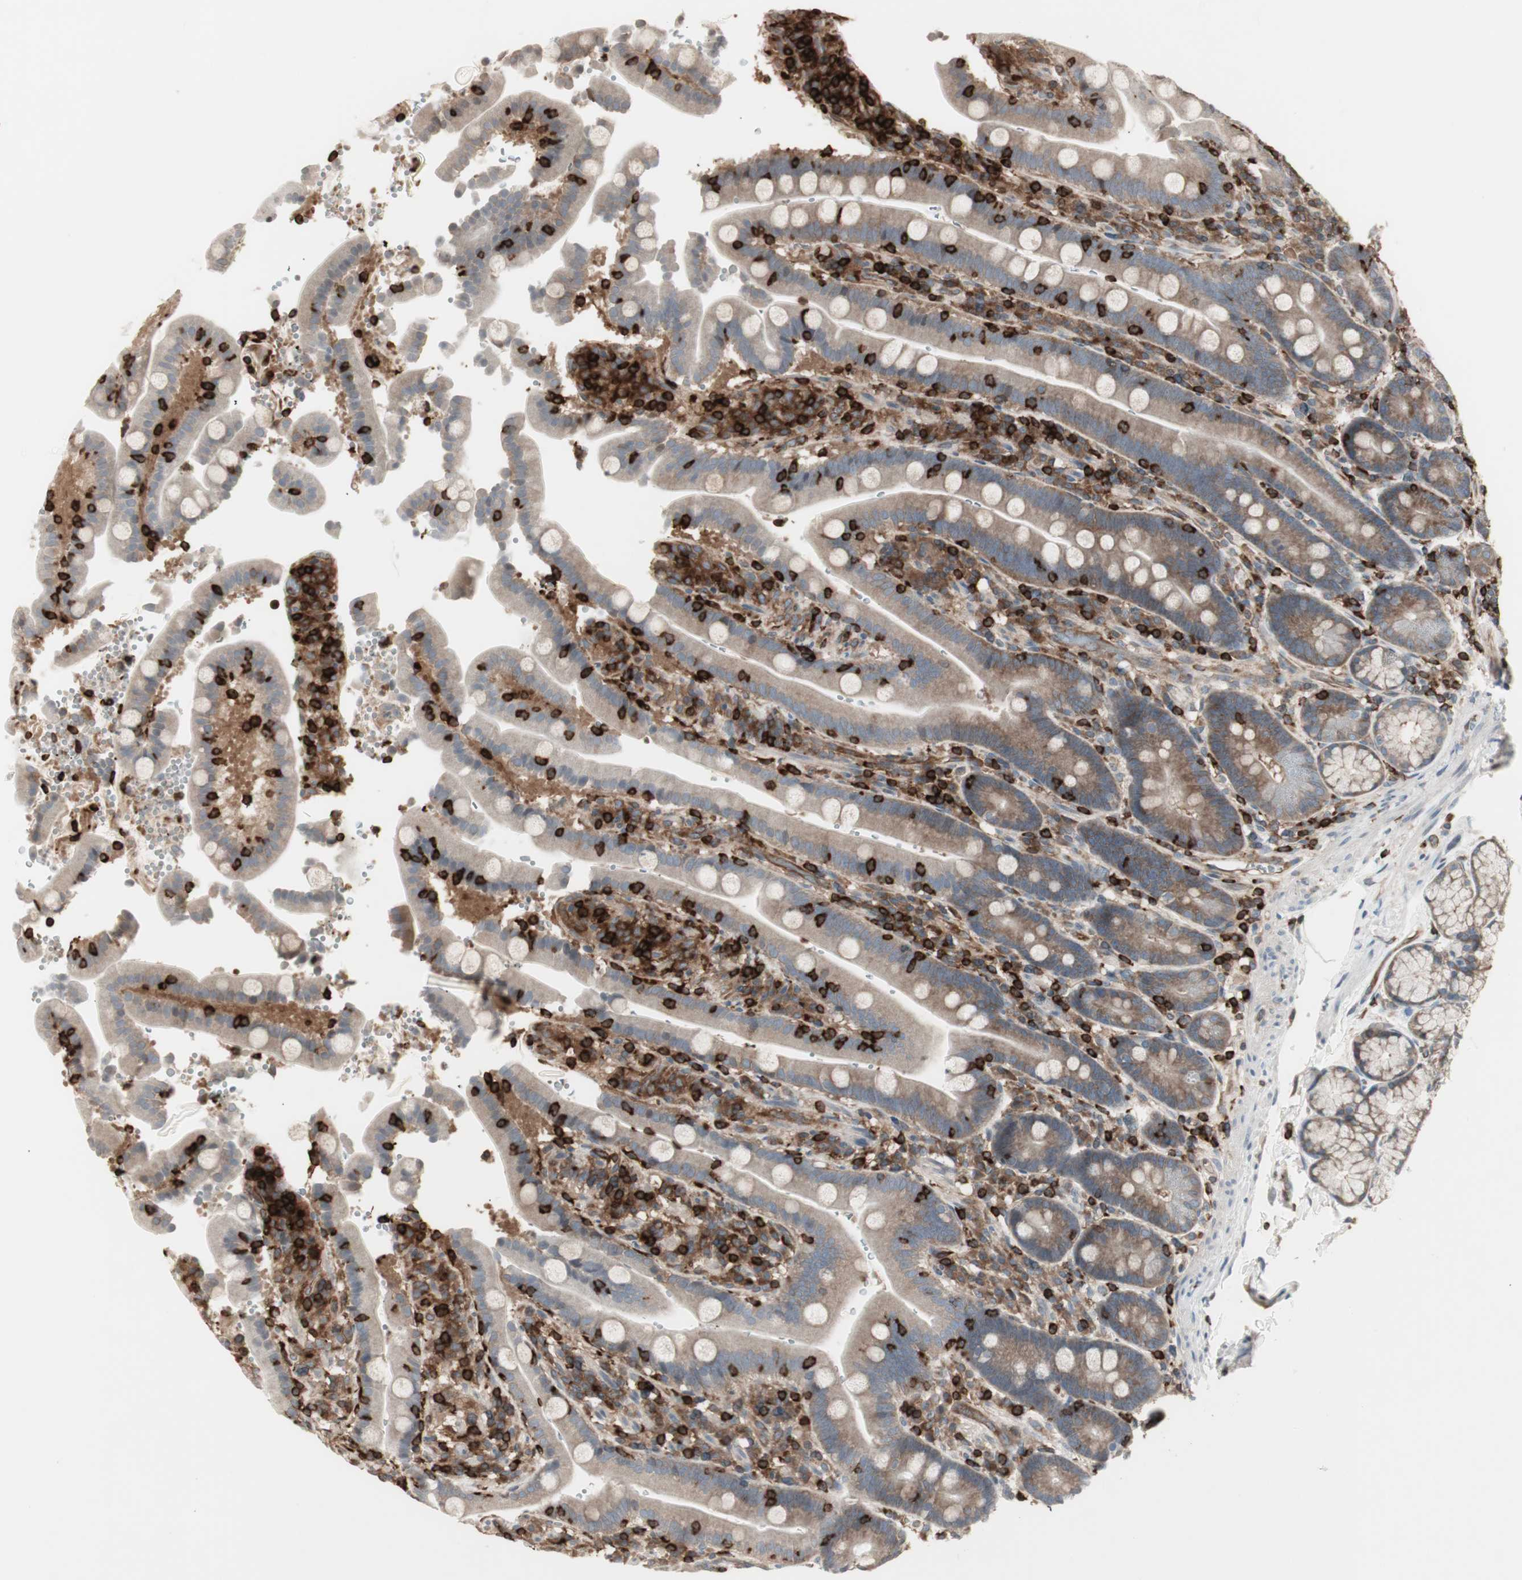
{"staining": {"intensity": "negative", "quantity": "none", "location": "none"}, "tissue": "duodenum", "cell_type": "Glandular cells", "image_type": "normal", "snomed": [{"axis": "morphology", "description": "Normal tissue, NOS"}, {"axis": "topography", "description": "Small intestine, NOS"}], "caption": "Immunohistochemistry photomicrograph of normal duodenum stained for a protein (brown), which shows no expression in glandular cells. Nuclei are stained in blue.", "gene": "ARHGEF1", "patient": {"sex": "female", "age": 71}}